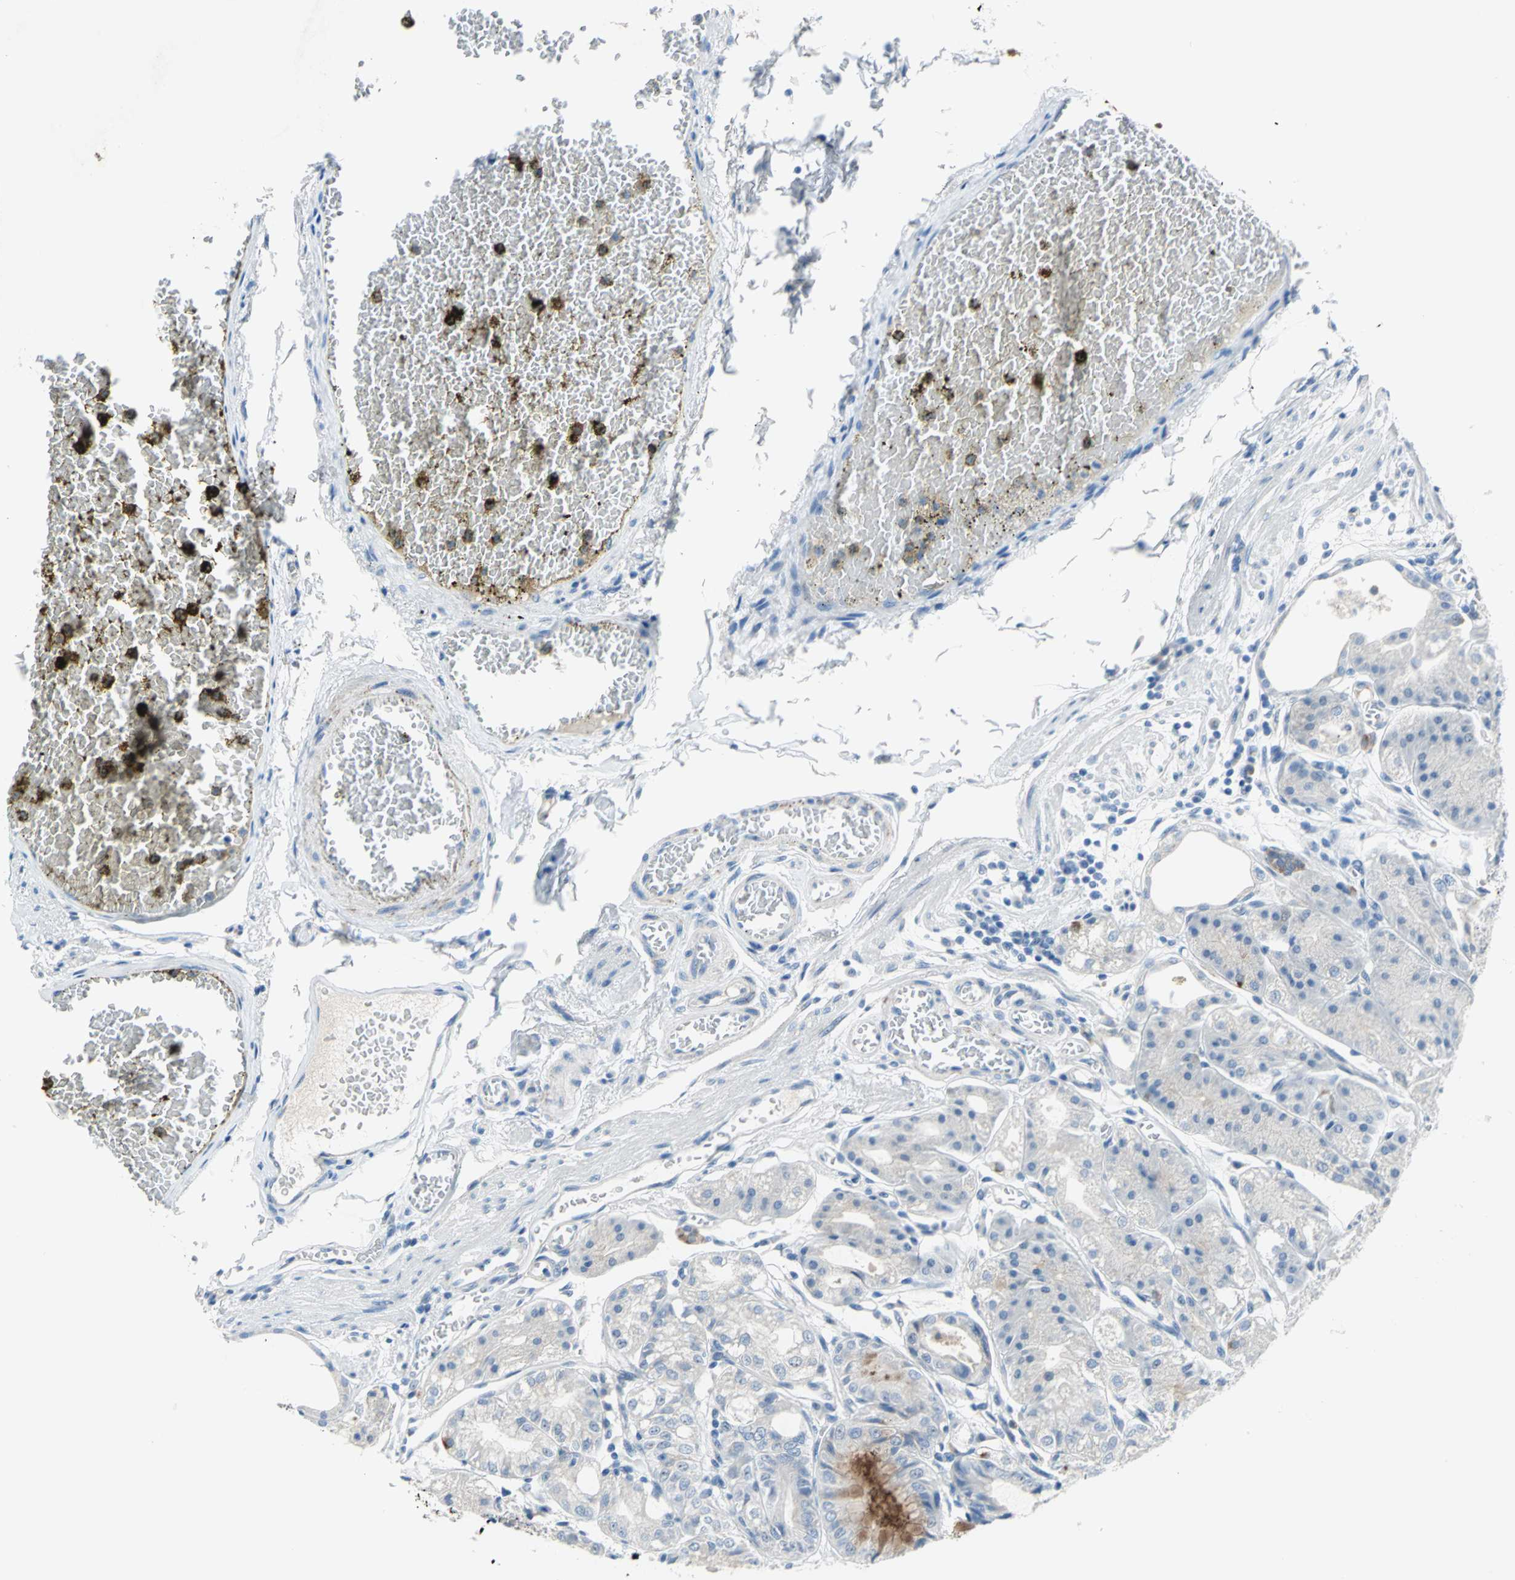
{"staining": {"intensity": "strong", "quantity": "25%-75%", "location": "cytoplasmic/membranous"}, "tissue": "stomach", "cell_type": "Glandular cells", "image_type": "normal", "snomed": [{"axis": "morphology", "description": "Normal tissue, NOS"}, {"axis": "topography", "description": "Stomach, lower"}], "caption": "This micrograph demonstrates immunohistochemistry (IHC) staining of normal stomach, with high strong cytoplasmic/membranous expression in approximately 25%-75% of glandular cells.", "gene": "MUC4", "patient": {"sex": "male", "age": 71}}